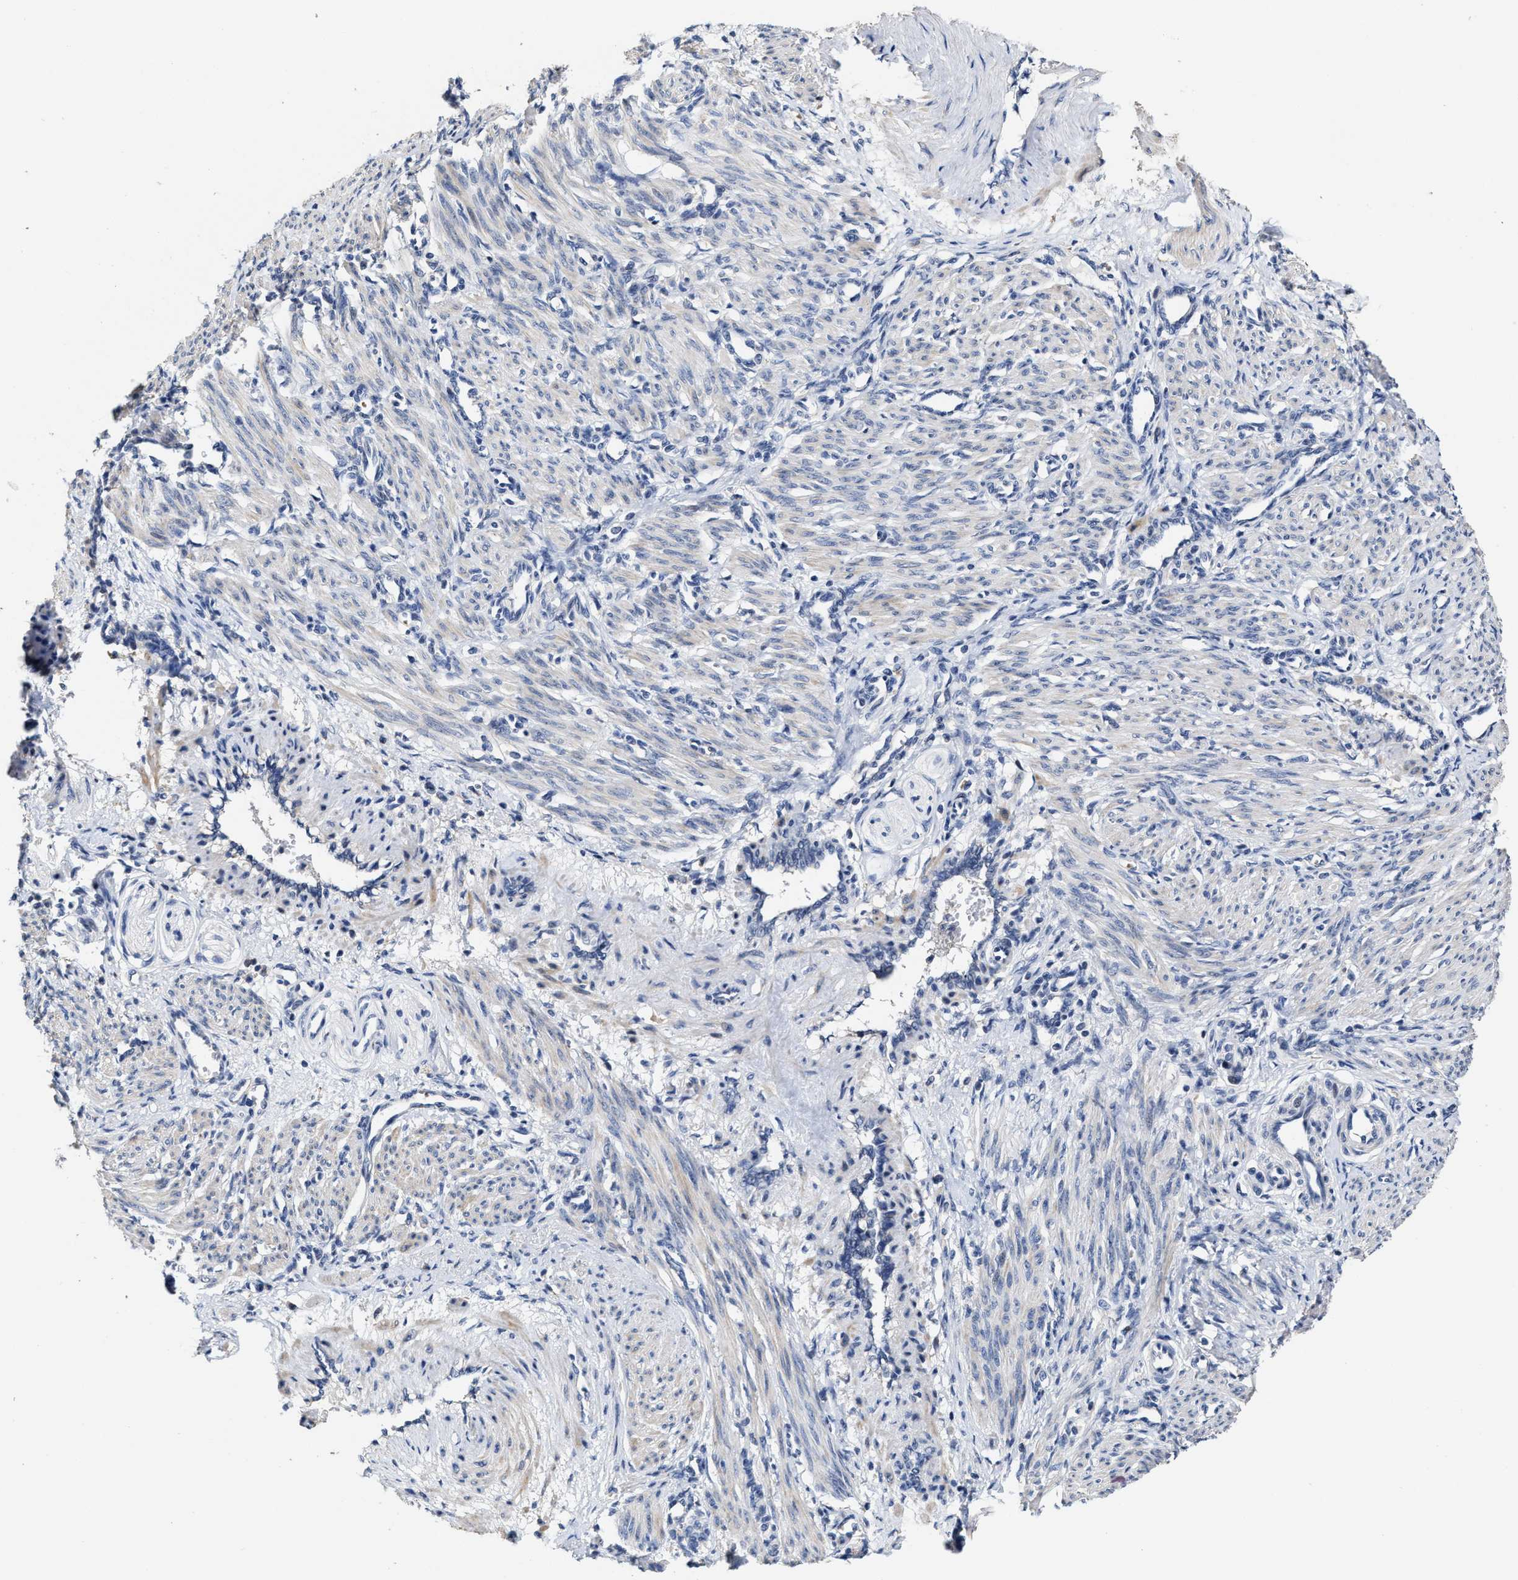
{"staining": {"intensity": "weak", "quantity": "<25%", "location": "cytoplasmic/membranous"}, "tissue": "smooth muscle", "cell_type": "Smooth muscle cells", "image_type": "normal", "snomed": [{"axis": "morphology", "description": "Normal tissue, NOS"}, {"axis": "topography", "description": "Endometrium"}], "caption": "Smooth muscle was stained to show a protein in brown. There is no significant staining in smooth muscle cells. (DAB IHC visualized using brightfield microscopy, high magnification).", "gene": "ZFAT", "patient": {"sex": "female", "age": 33}}